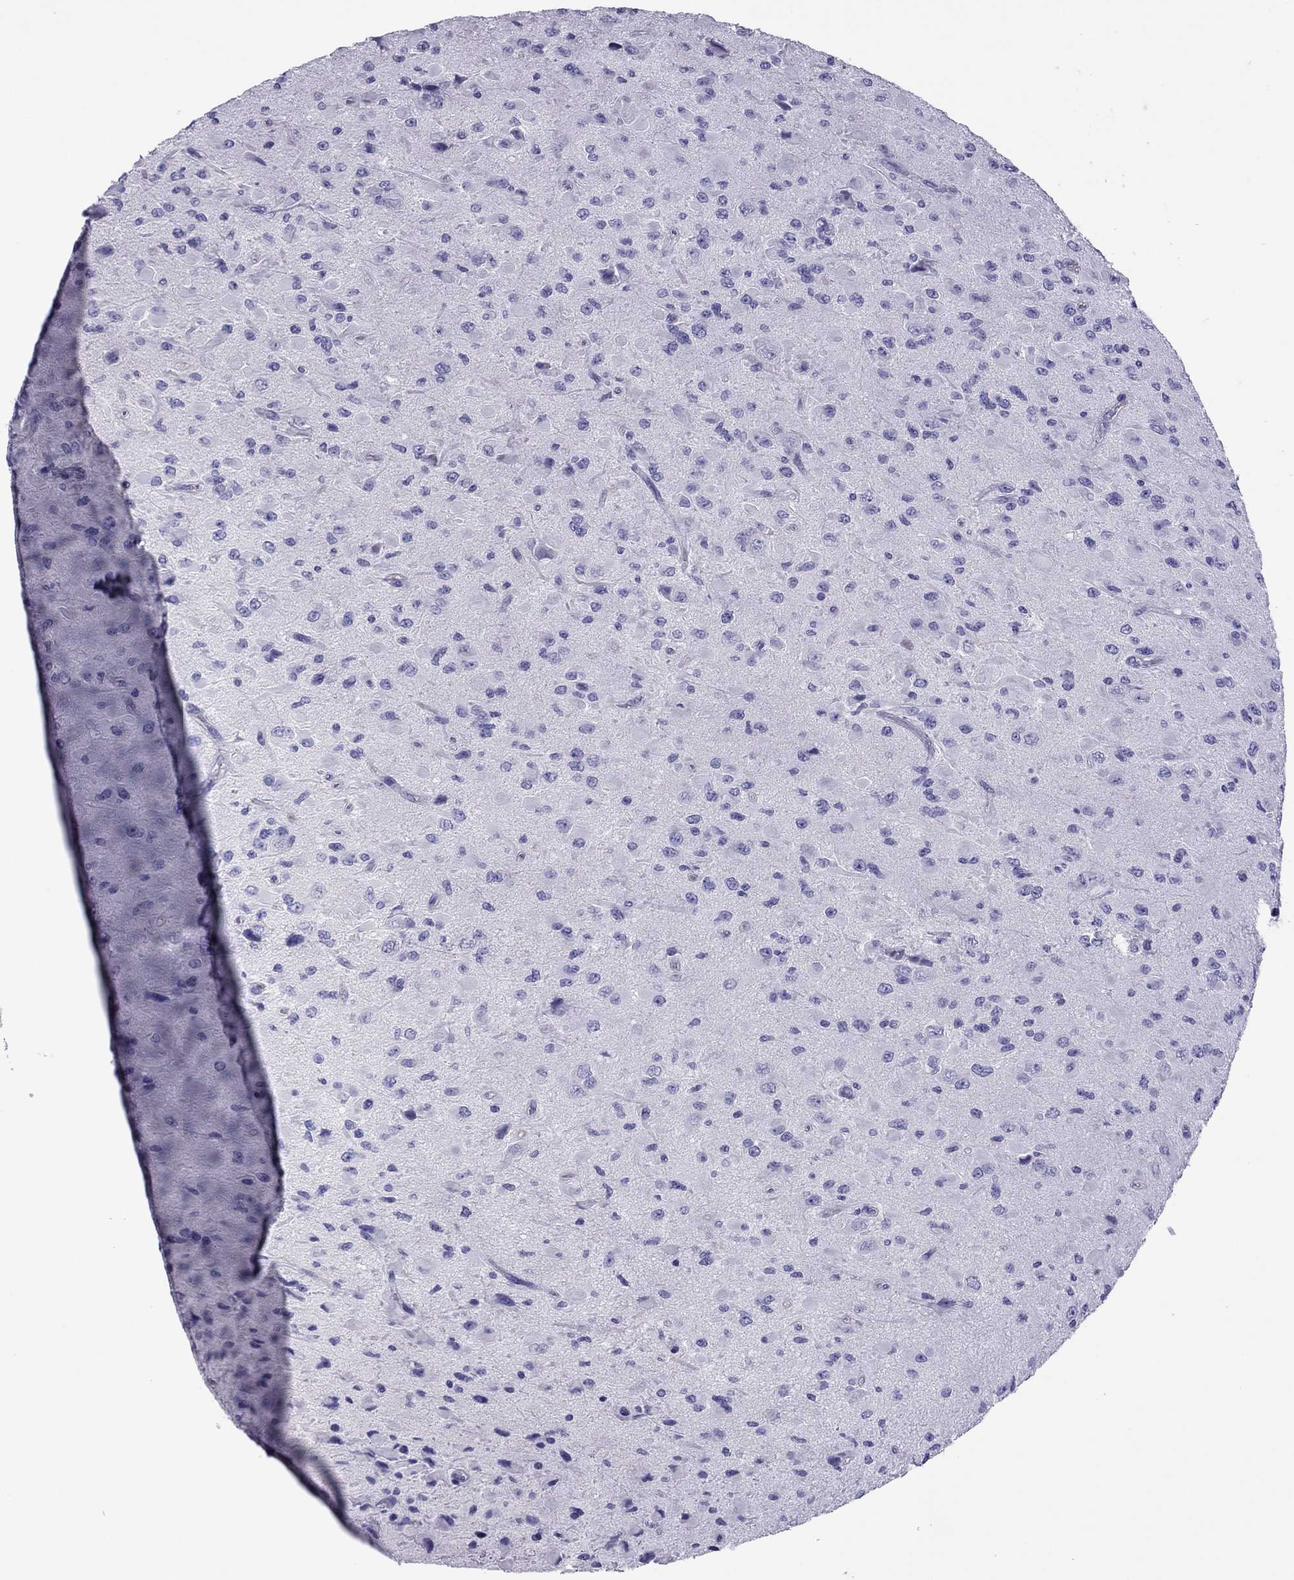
{"staining": {"intensity": "negative", "quantity": "none", "location": "none"}, "tissue": "glioma", "cell_type": "Tumor cells", "image_type": "cancer", "snomed": [{"axis": "morphology", "description": "Glioma, malignant, High grade"}, {"axis": "topography", "description": "Cerebral cortex"}], "caption": "An IHC photomicrograph of high-grade glioma (malignant) is shown. There is no staining in tumor cells of high-grade glioma (malignant). (Brightfield microscopy of DAB (3,3'-diaminobenzidine) IHC at high magnification).", "gene": "MYL11", "patient": {"sex": "male", "age": 35}}